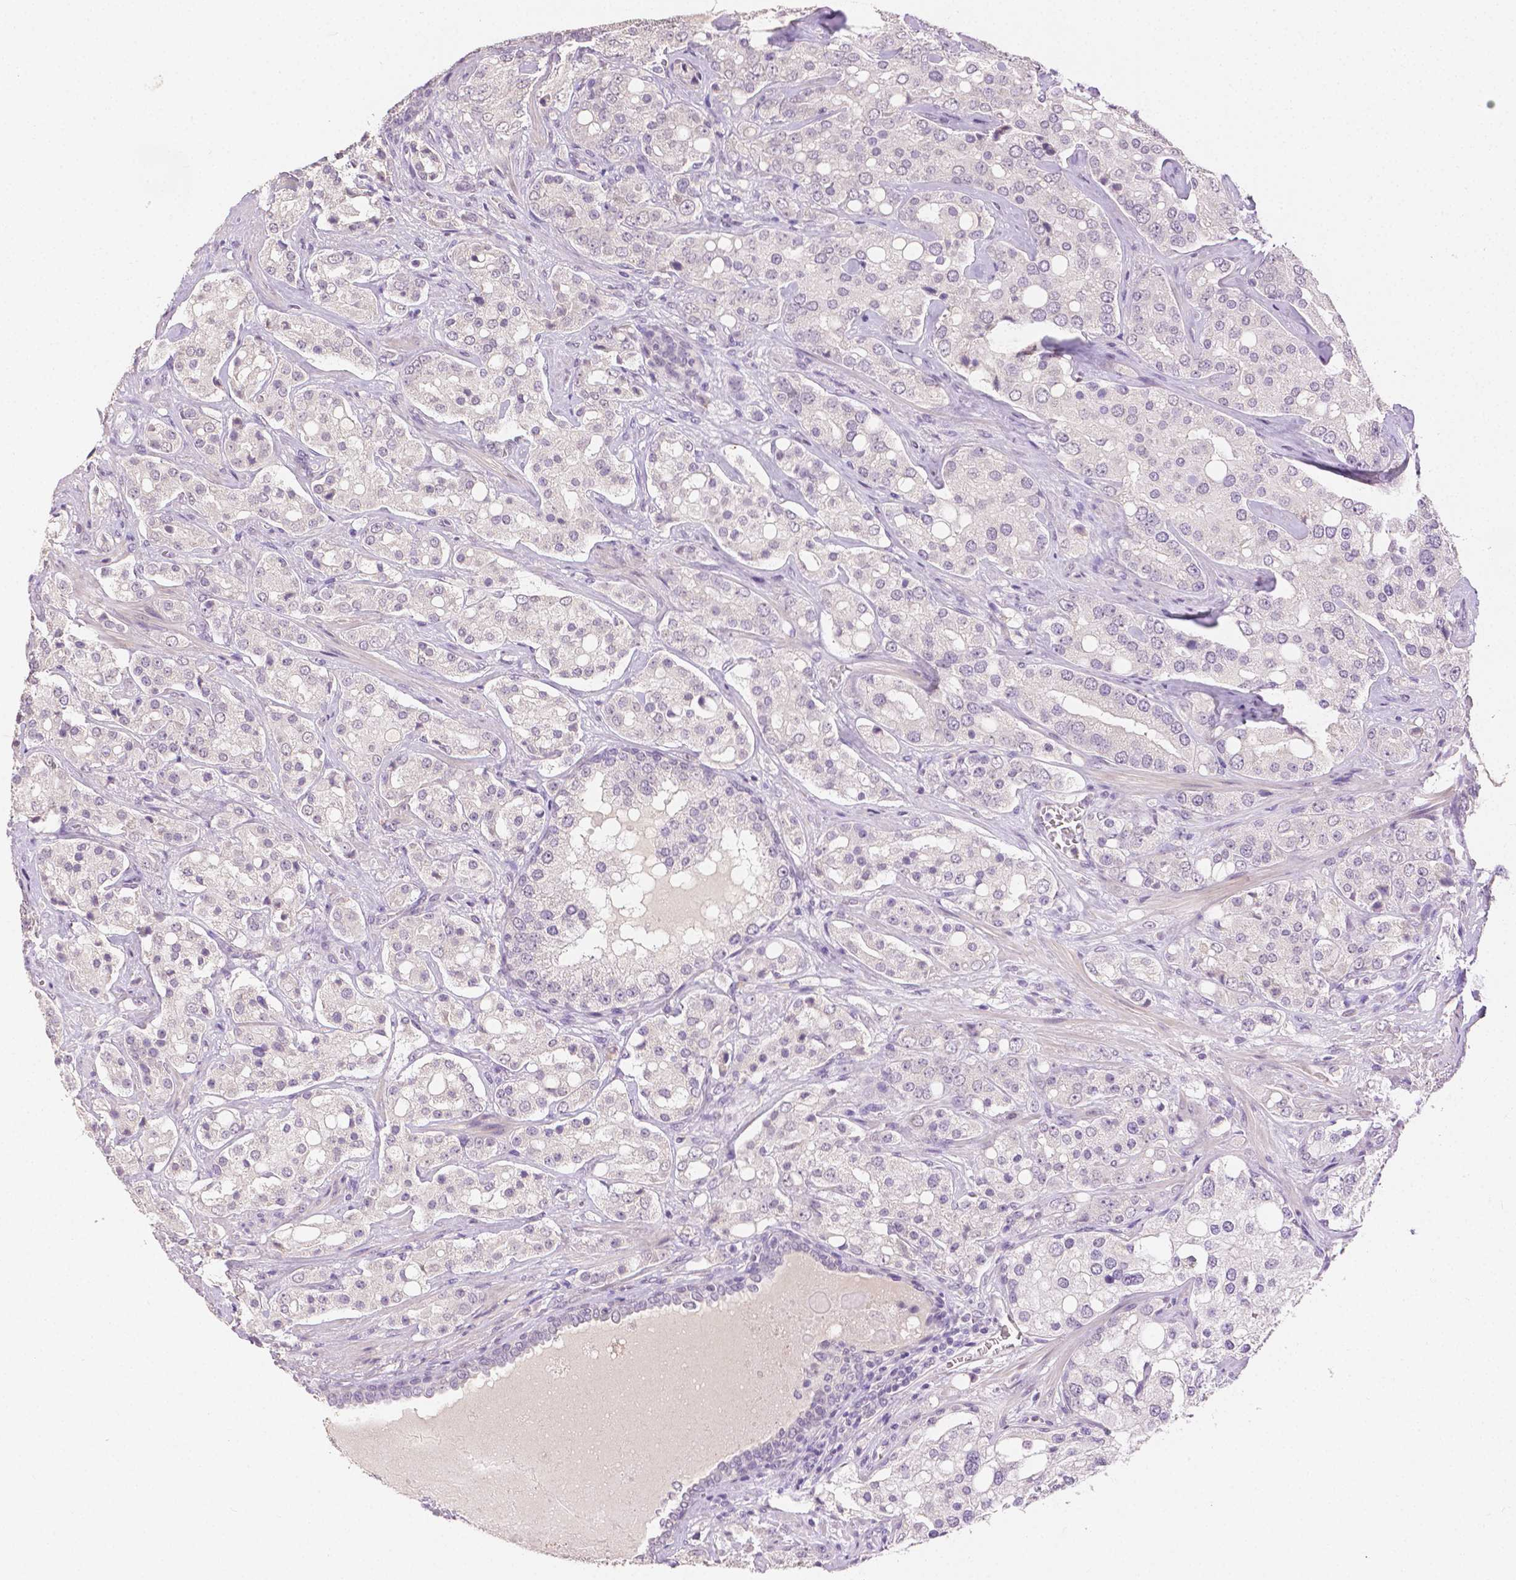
{"staining": {"intensity": "negative", "quantity": "none", "location": "none"}, "tissue": "prostate cancer", "cell_type": "Tumor cells", "image_type": "cancer", "snomed": [{"axis": "morphology", "description": "Adenocarcinoma, High grade"}, {"axis": "topography", "description": "Prostate"}], "caption": "This image is of adenocarcinoma (high-grade) (prostate) stained with immunohistochemistry to label a protein in brown with the nuclei are counter-stained blue. There is no positivity in tumor cells.", "gene": "TGM1", "patient": {"sex": "male", "age": 67}}